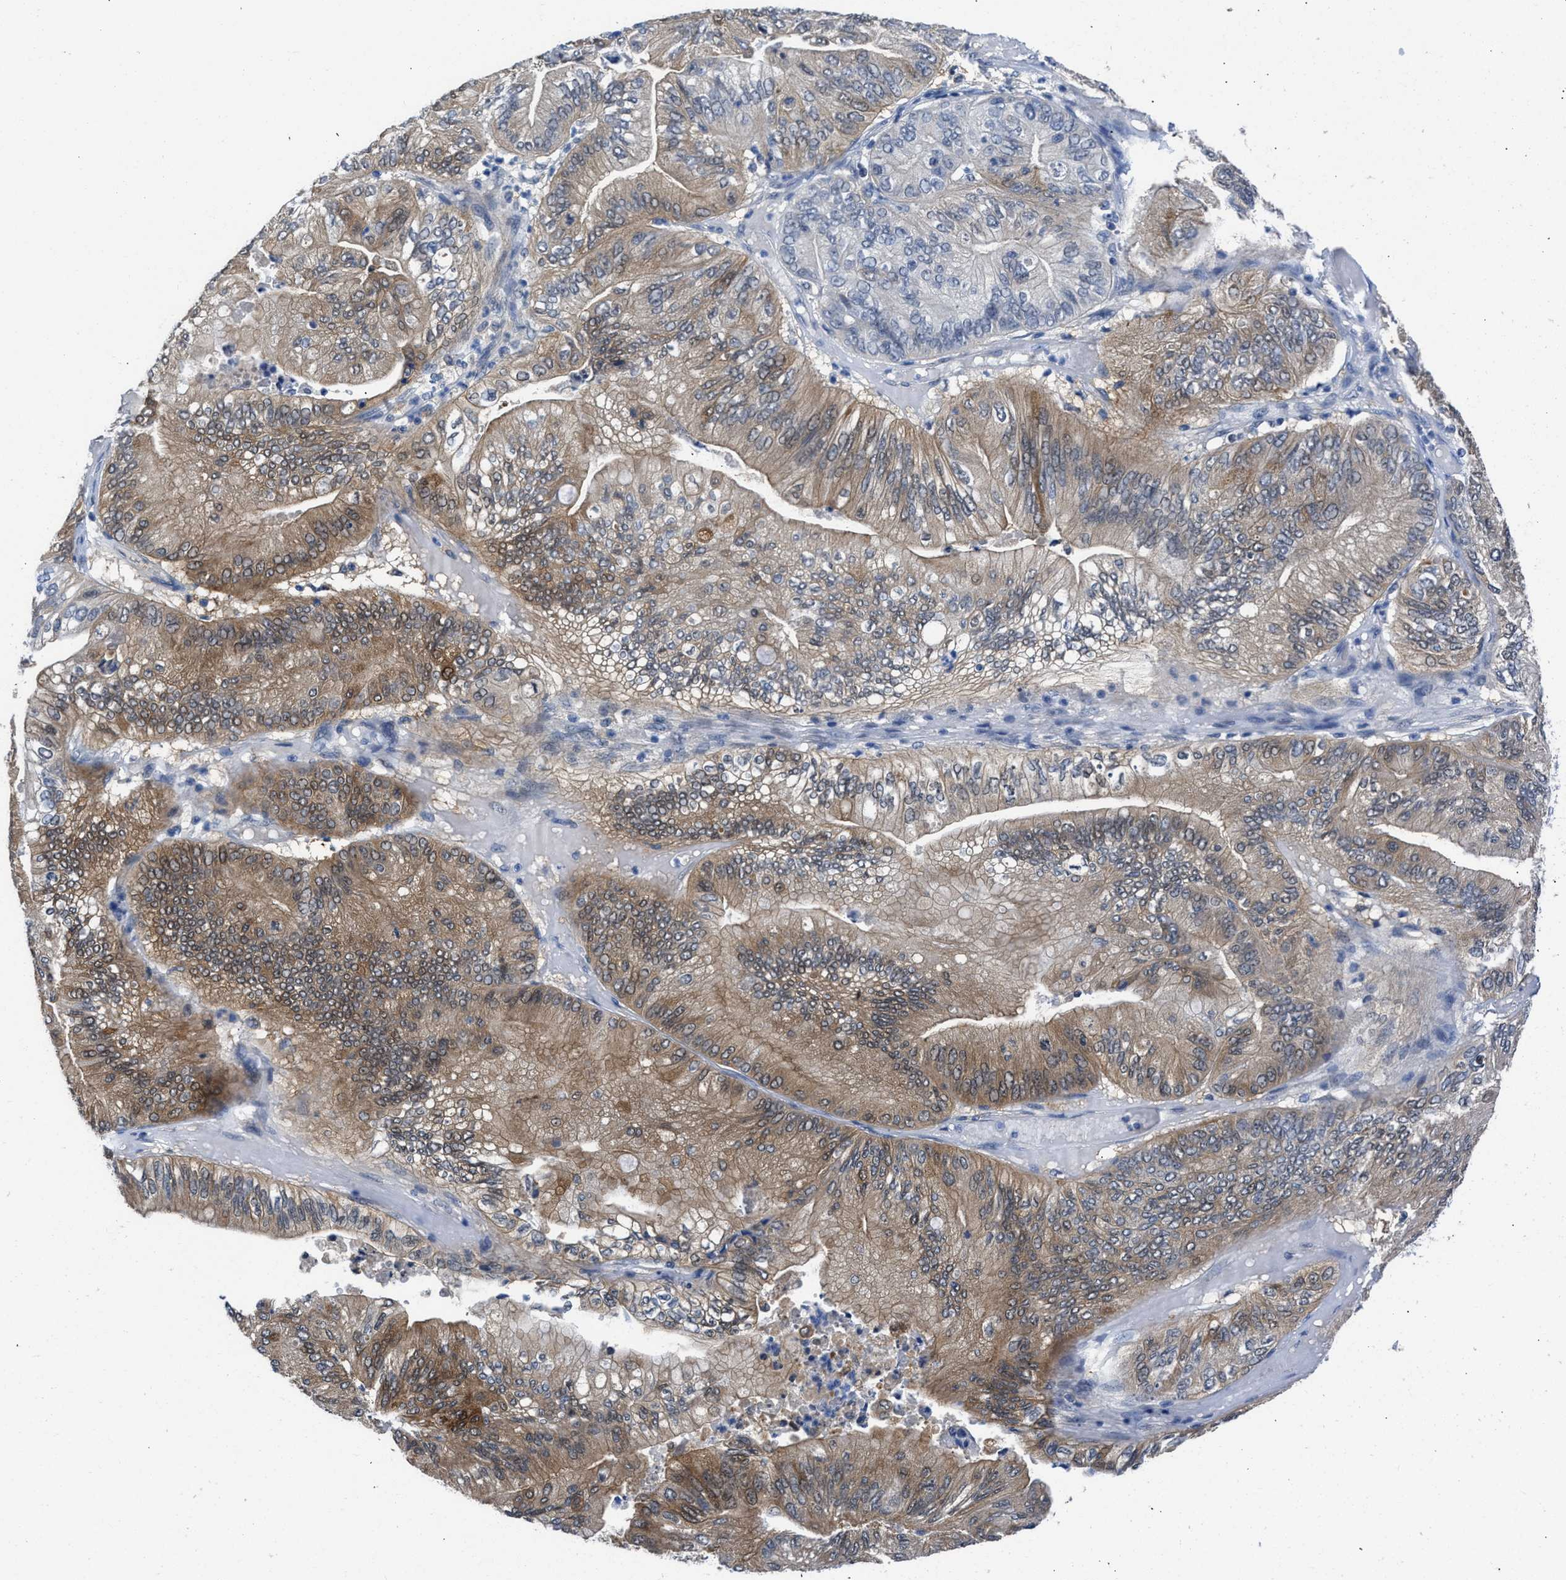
{"staining": {"intensity": "moderate", "quantity": "25%-75%", "location": "cytoplasmic/membranous"}, "tissue": "ovarian cancer", "cell_type": "Tumor cells", "image_type": "cancer", "snomed": [{"axis": "morphology", "description": "Cystadenocarcinoma, mucinous, NOS"}, {"axis": "topography", "description": "Ovary"}], "caption": "Moderate cytoplasmic/membranous expression for a protein is present in about 25%-75% of tumor cells of mucinous cystadenocarcinoma (ovarian) using IHC.", "gene": "CBR1", "patient": {"sex": "female", "age": 61}}